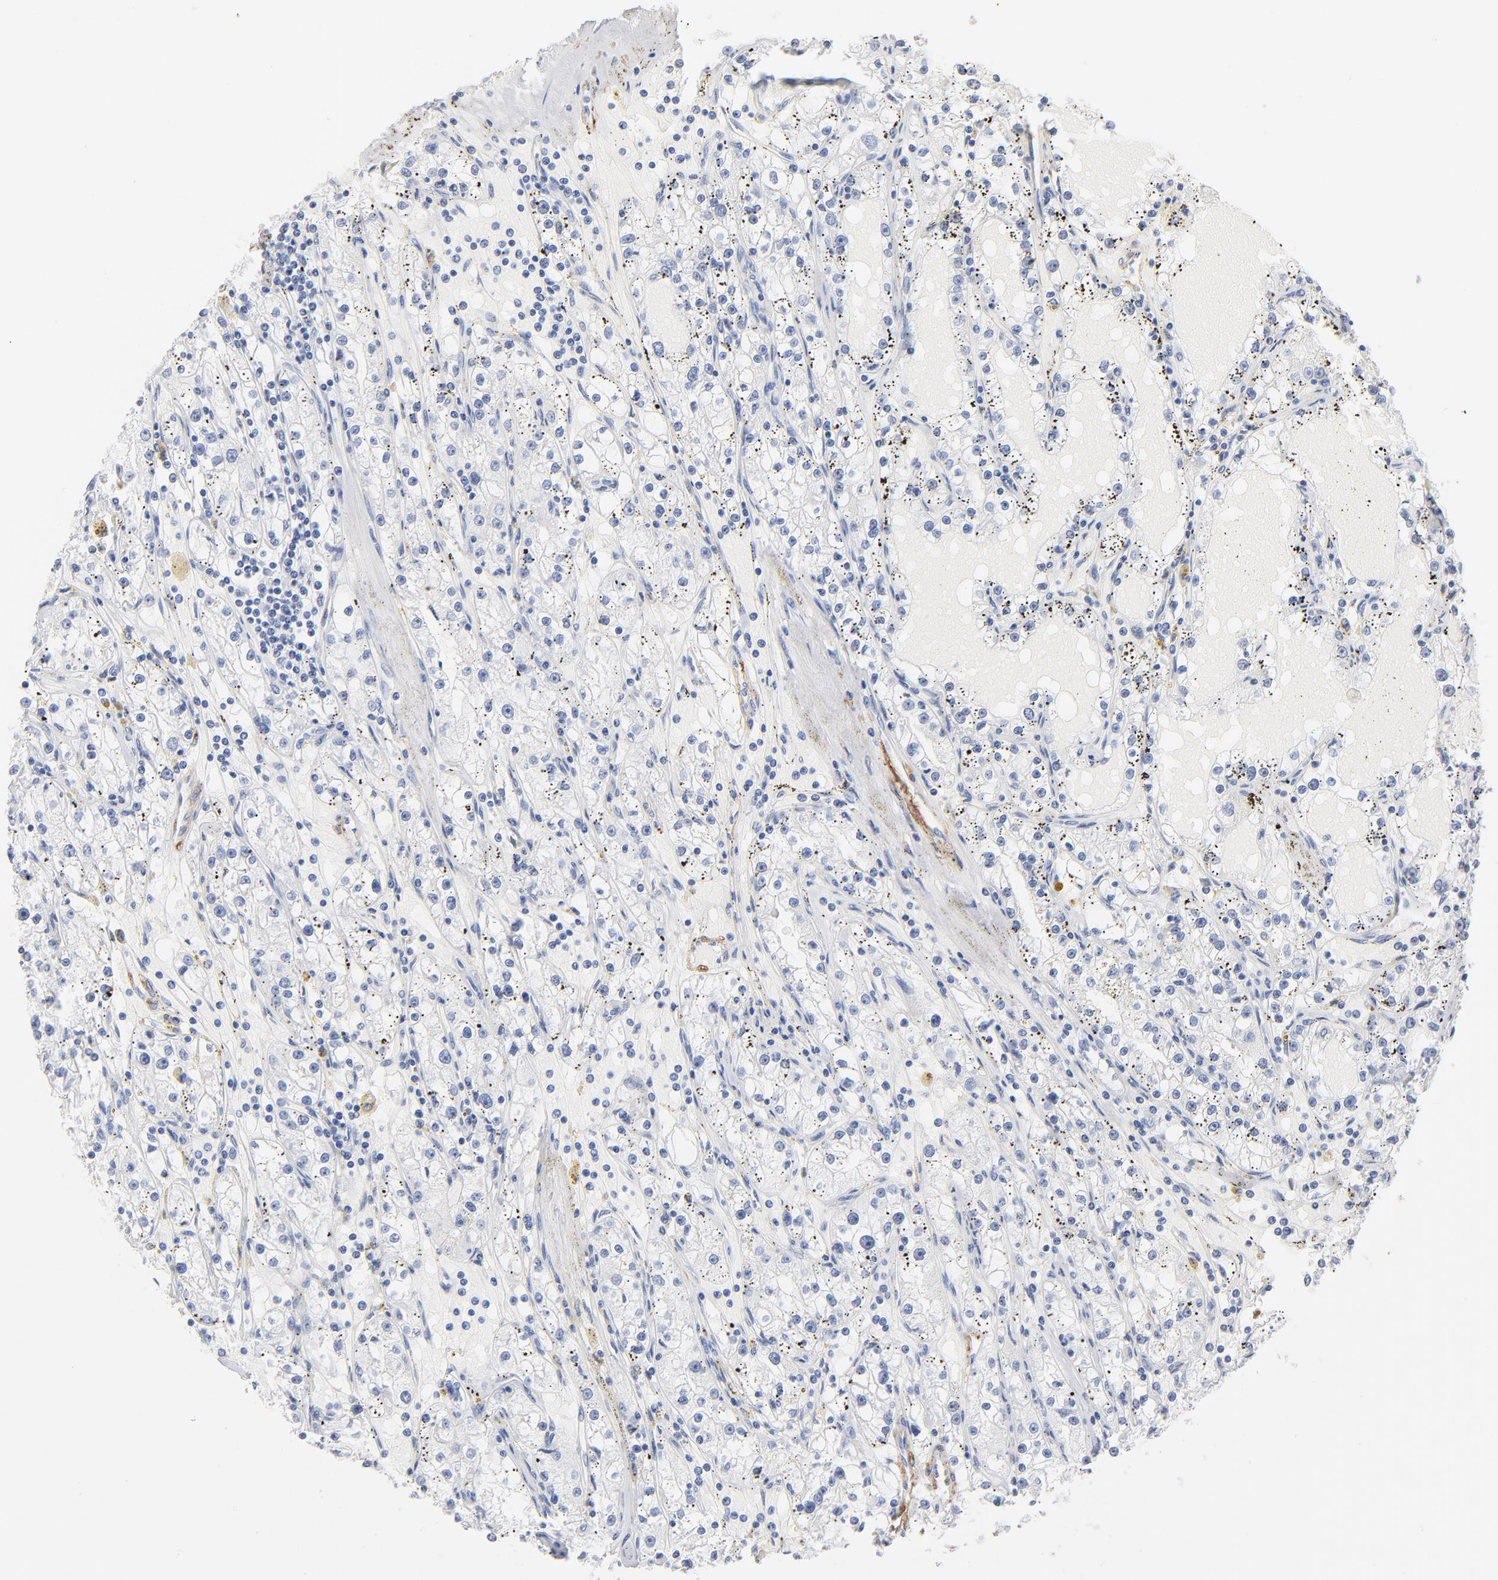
{"staining": {"intensity": "negative", "quantity": "none", "location": "none"}, "tissue": "renal cancer", "cell_type": "Tumor cells", "image_type": "cancer", "snomed": [{"axis": "morphology", "description": "Adenocarcinoma, NOS"}, {"axis": "topography", "description": "Kidney"}], "caption": "Tumor cells are negative for protein expression in human renal cancer.", "gene": "AGTR1", "patient": {"sex": "male", "age": 56}}